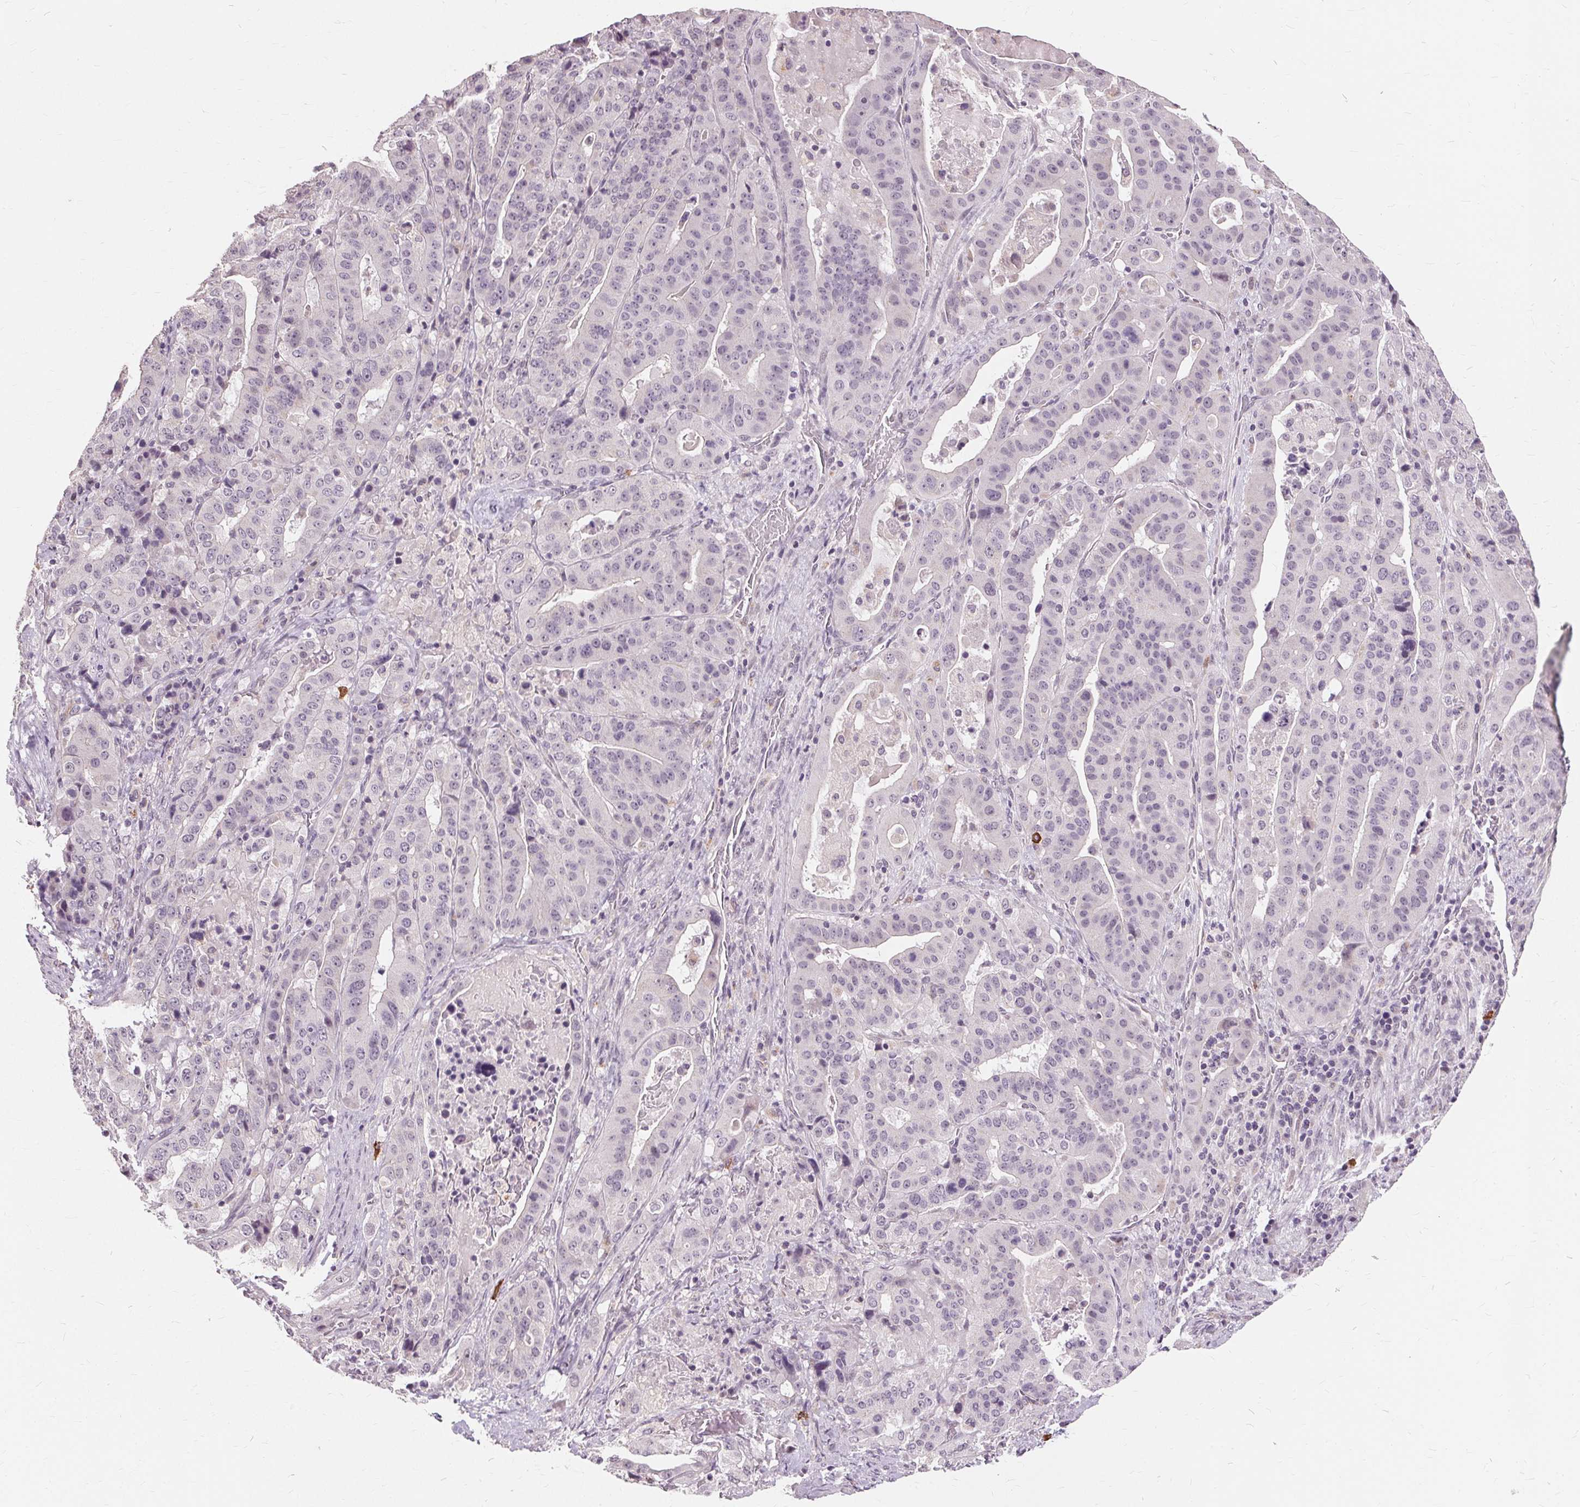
{"staining": {"intensity": "negative", "quantity": "none", "location": "none"}, "tissue": "stomach cancer", "cell_type": "Tumor cells", "image_type": "cancer", "snomed": [{"axis": "morphology", "description": "Adenocarcinoma, NOS"}, {"axis": "topography", "description": "Stomach"}], "caption": "DAB (3,3'-diaminobenzidine) immunohistochemical staining of human stomach cancer reveals no significant positivity in tumor cells.", "gene": "SIGLEC6", "patient": {"sex": "male", "age": 48}}